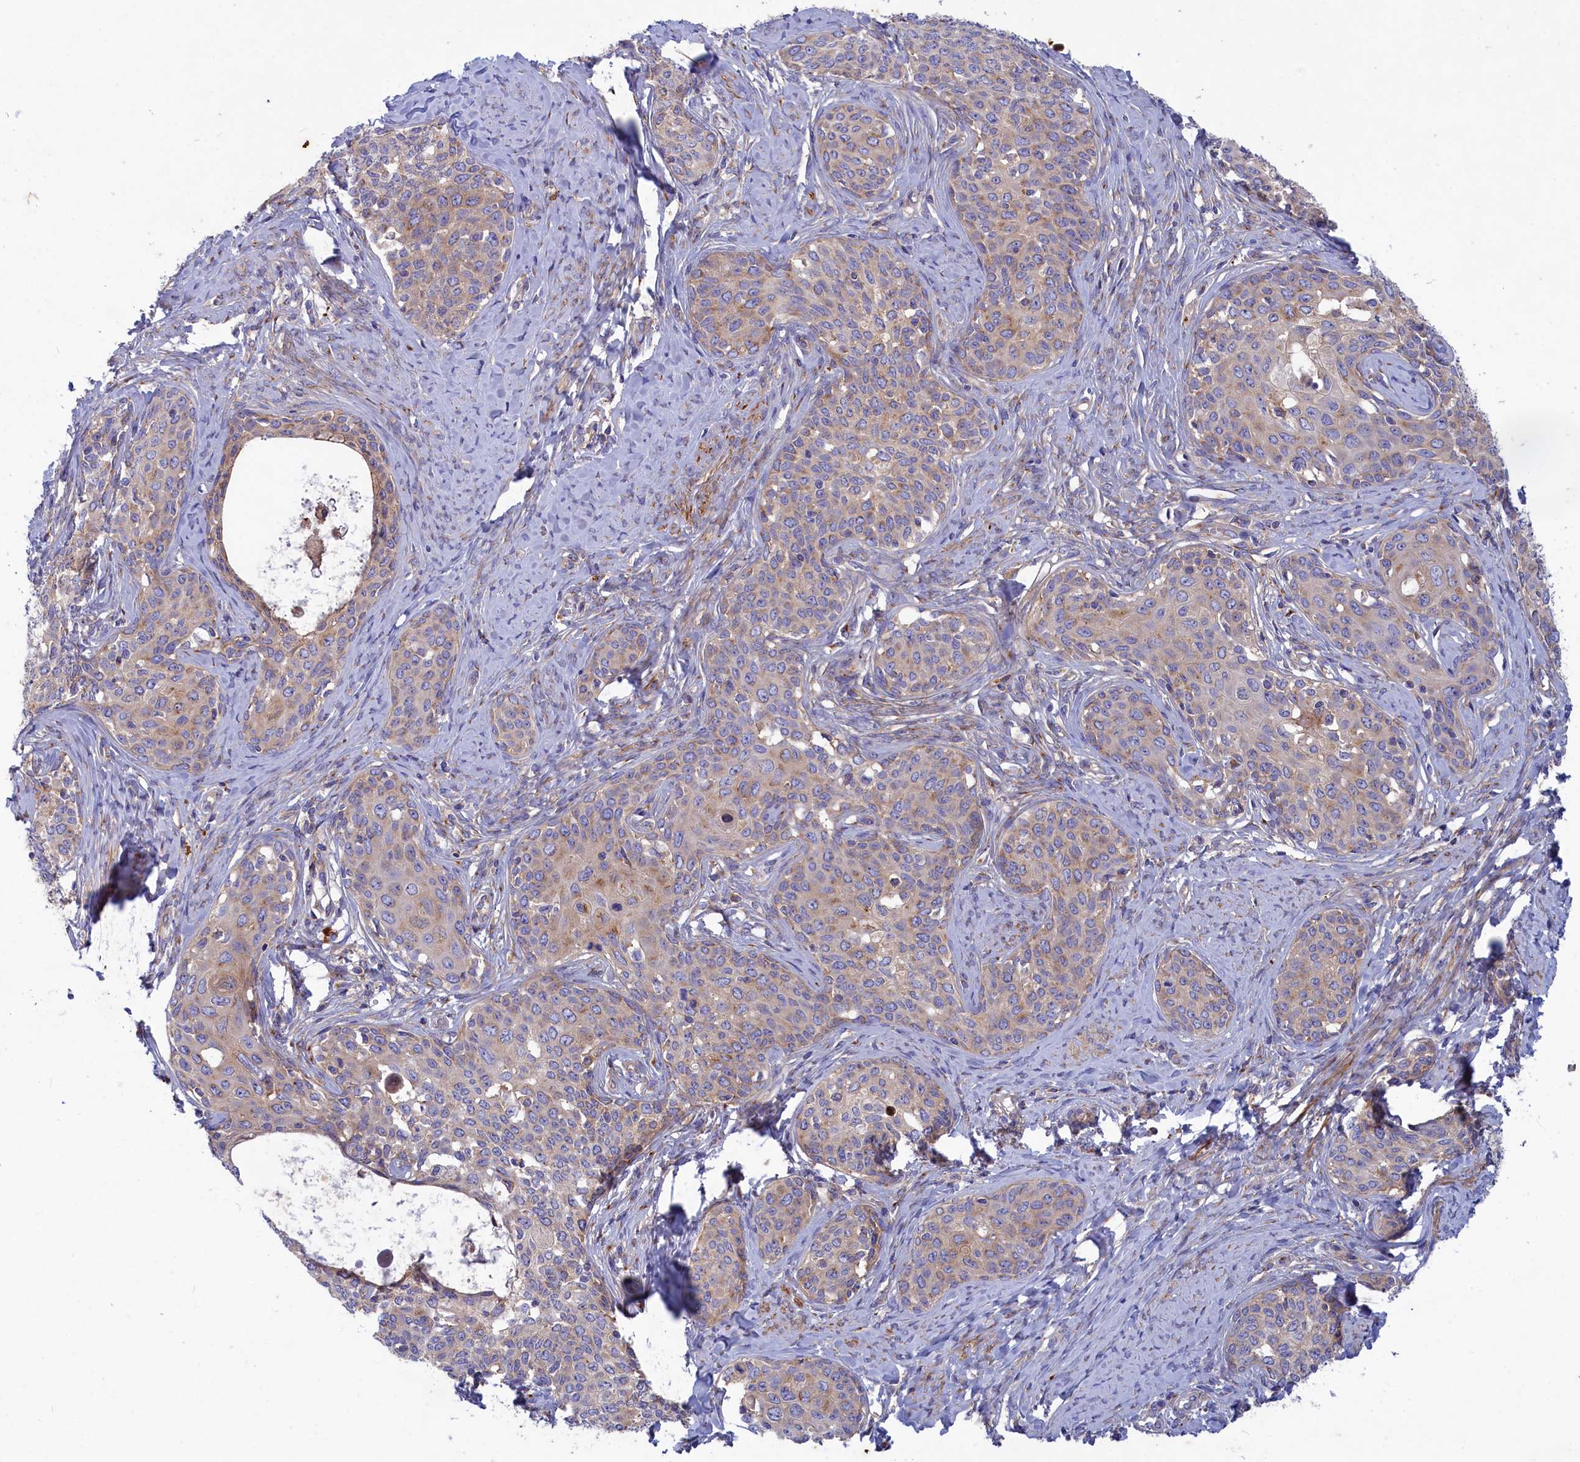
{"staining": {"intensity": "weak", "quantity": "25%-75%", "location": "cytoplasmic/membranous"}, "tissue": "cervical cancer", "cell_type": "Tumor cells", "image_type": "cancer", "snomed": [{"axis": "morphology", "description": "Squamous cell carcinoma, NOS"}, {"axis": "morphology", "description": "Adenocarcinoma, NOS"}, {"axis": "topography", "description": "Cervix"}], "caption": "Protein staining of squamous cell carcinoma (cervical) tissue displays weak cytoplasmic/membranous staining in approximately 25%-75% of tumor cells.", "gene": "SCAMP4", "patient": {"sex": "female", "age": 52}}